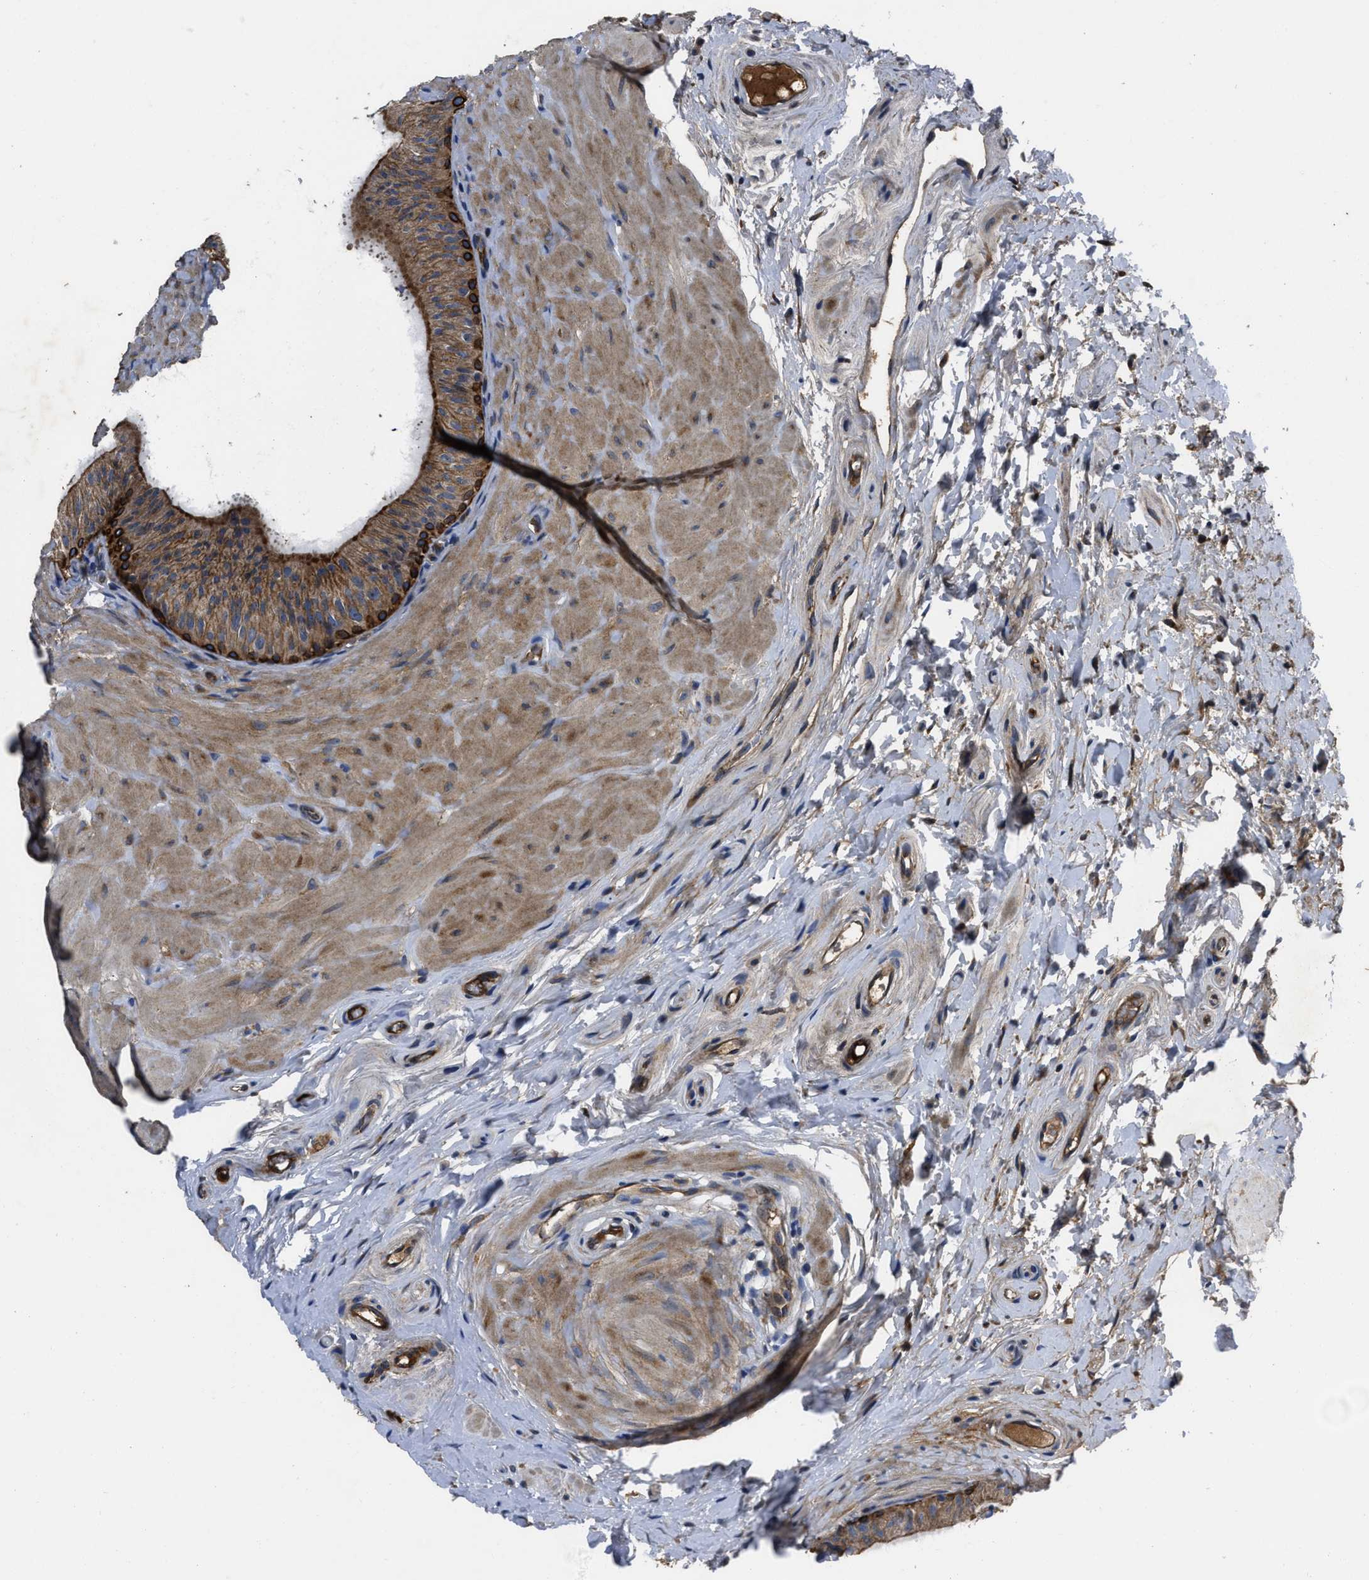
{"staining": {"intensity": "strong", "quantity": "25%-75%", "location": "cytoplasmic/membranous"}, "tissue": "epididymis", "cell_type": "Glandular cells", "image_type": "normal", "snomed": [{"axis": "morphology", "description": "Normal tissue, NOS"}, {"axis": "topography", "description": "Epididymis"}], "caption": "IHC staining of normal epididymis, which exhibits high levels of strong cytoplasmic/membranous expression in about 25%-75% of glandular cells indicating strong cytoplasmic/membranous protein positivity. The staining was performed using DAB (3,3'-diaminobenzidine) (brown) for protein detection and nuclei were counterstained in hematoxylin (blue).", "gene": "ERC1", "patient": {"sex": "male", "age": 34}}